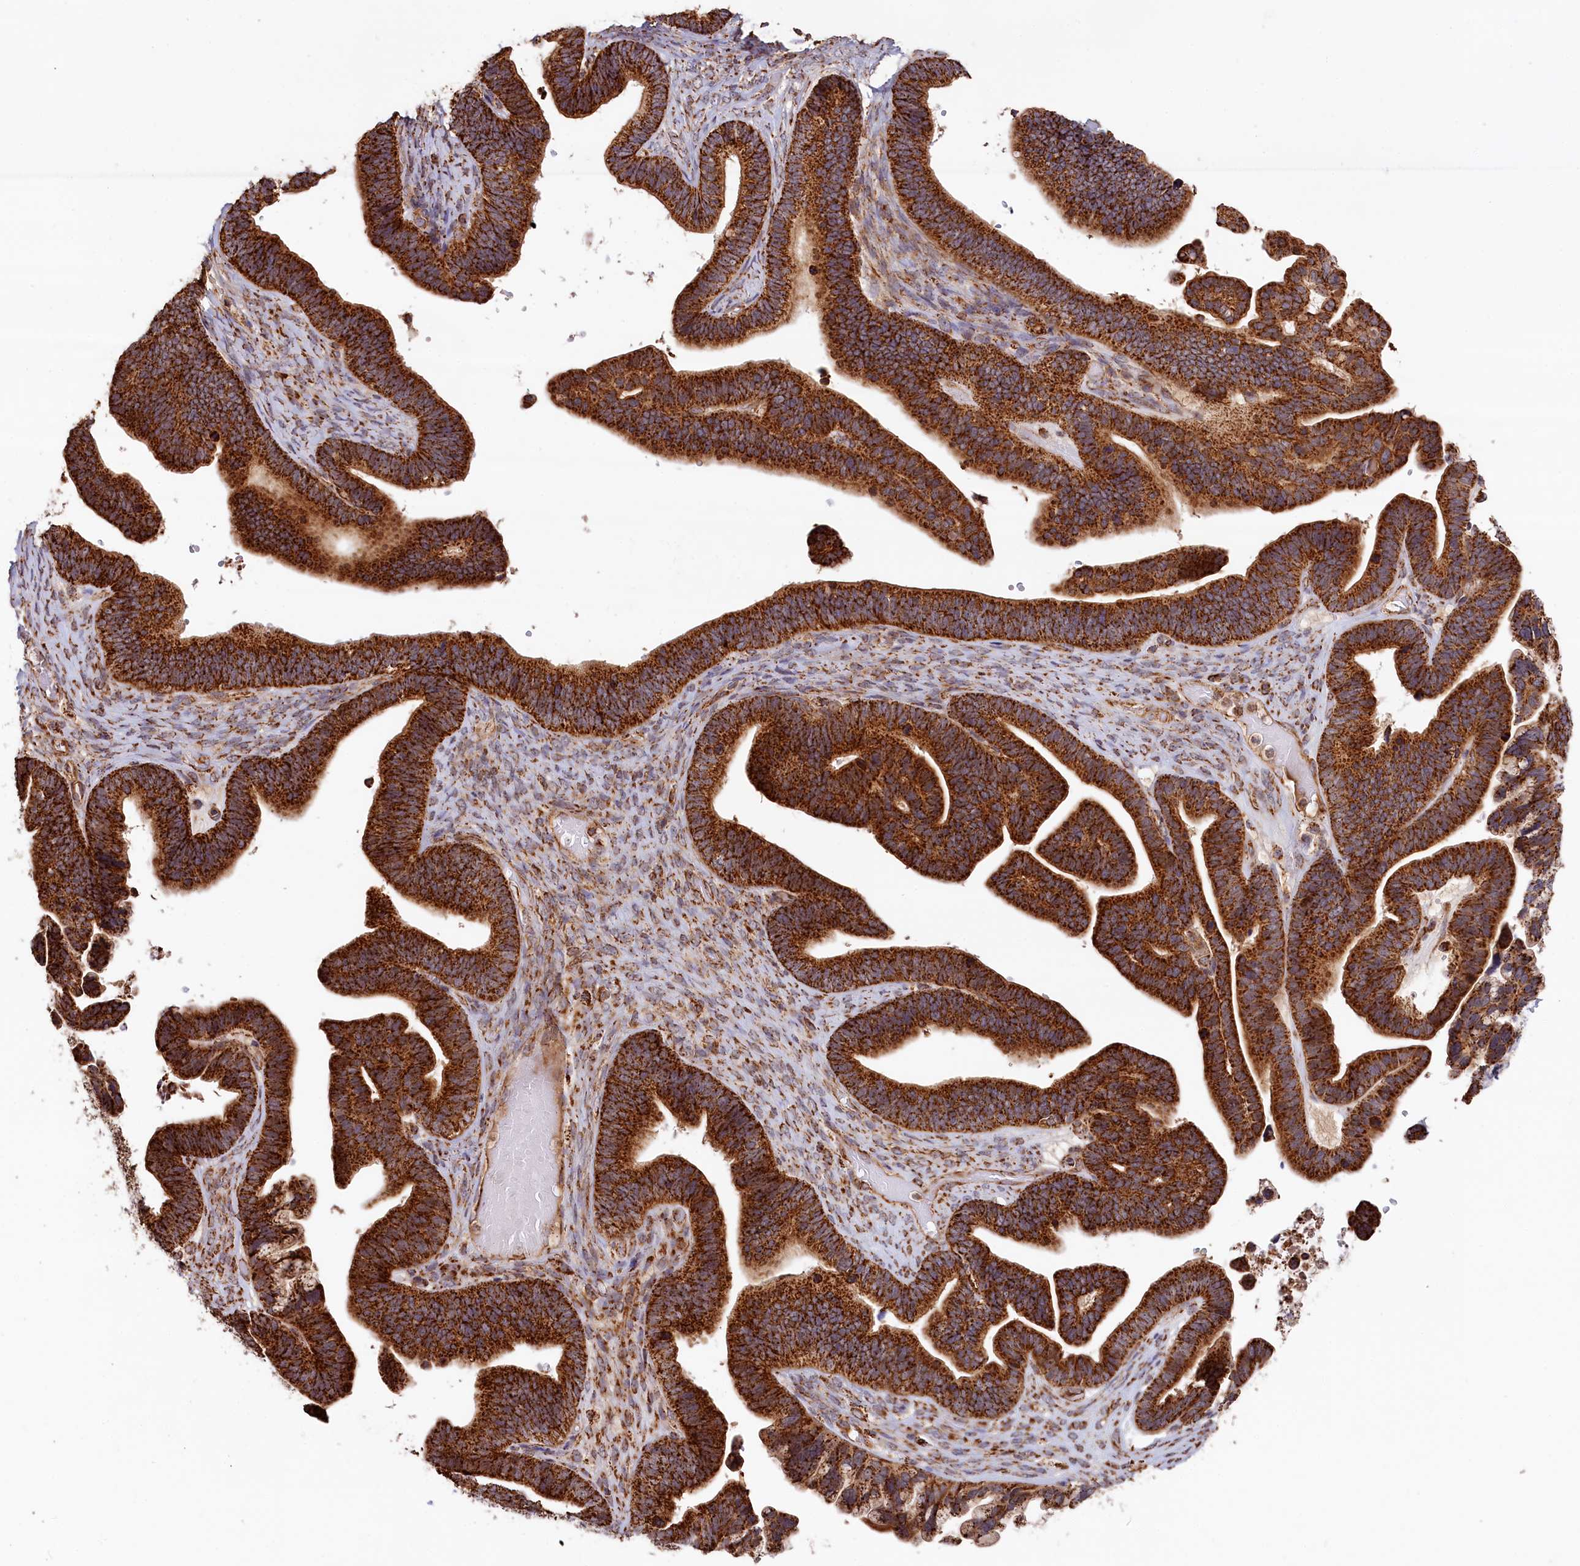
{"staining": {"intensity": "strong", "quantity": ">75%", "location": "cytoplasmic/membranous"}, "tissue": "ovarian cancer", "cell_type": "Tumor cells", "image_type": "cancer", "snomed": [{"axis": "morphology", "description": "Cystadenocarcinoma, serous, NOS"}, {"axis": "topography", "description": "Ovary"}], "caption": "A brown stain labels strong cytoplasmic/membranous staining of a protein in human ovarian cancer tumor cells.", "gene": "MACROD1", "patient": {"sex": "female", "age": 56}}